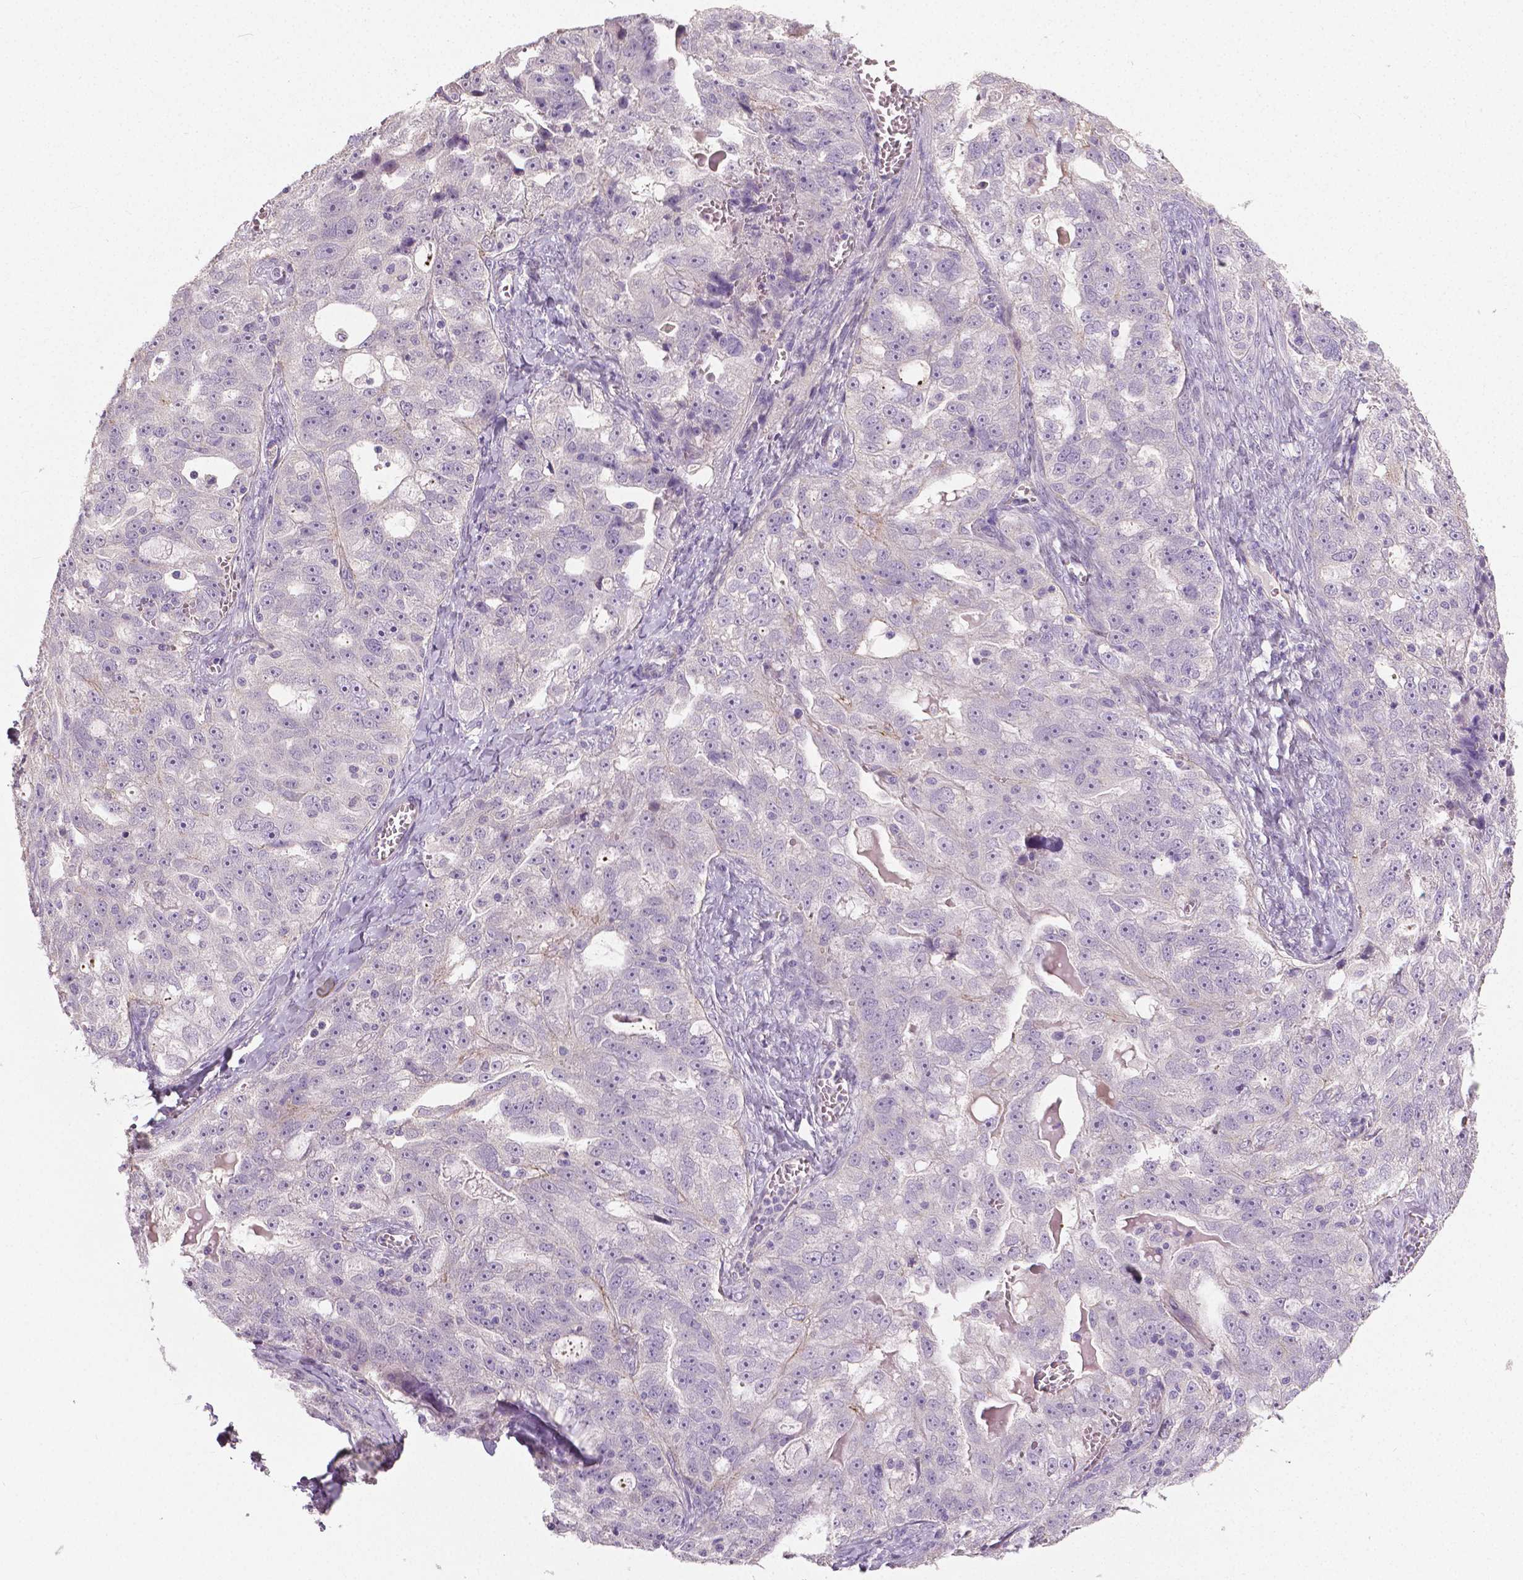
{"staining": {"intensity": "negative", "quantity": "none", "location": "none"}, "tissue": "ovarian cancer", "cell_type": "Tumor cells", "image_type": "cancer", "snomed": [{"axis": "morphology", "description": "Cystadenocarcinoma, serous, NOS"}, {"axis": "topography", "description": "Ovary"}], "caption": "Serous cystadenocarcinoma (ovarian) stained for a protein using immunohistochemistry (IHC) demonstrates no positivity tumor cells.", "gene": "FLT1", "patient": {"sex": "female", "age": 51}}